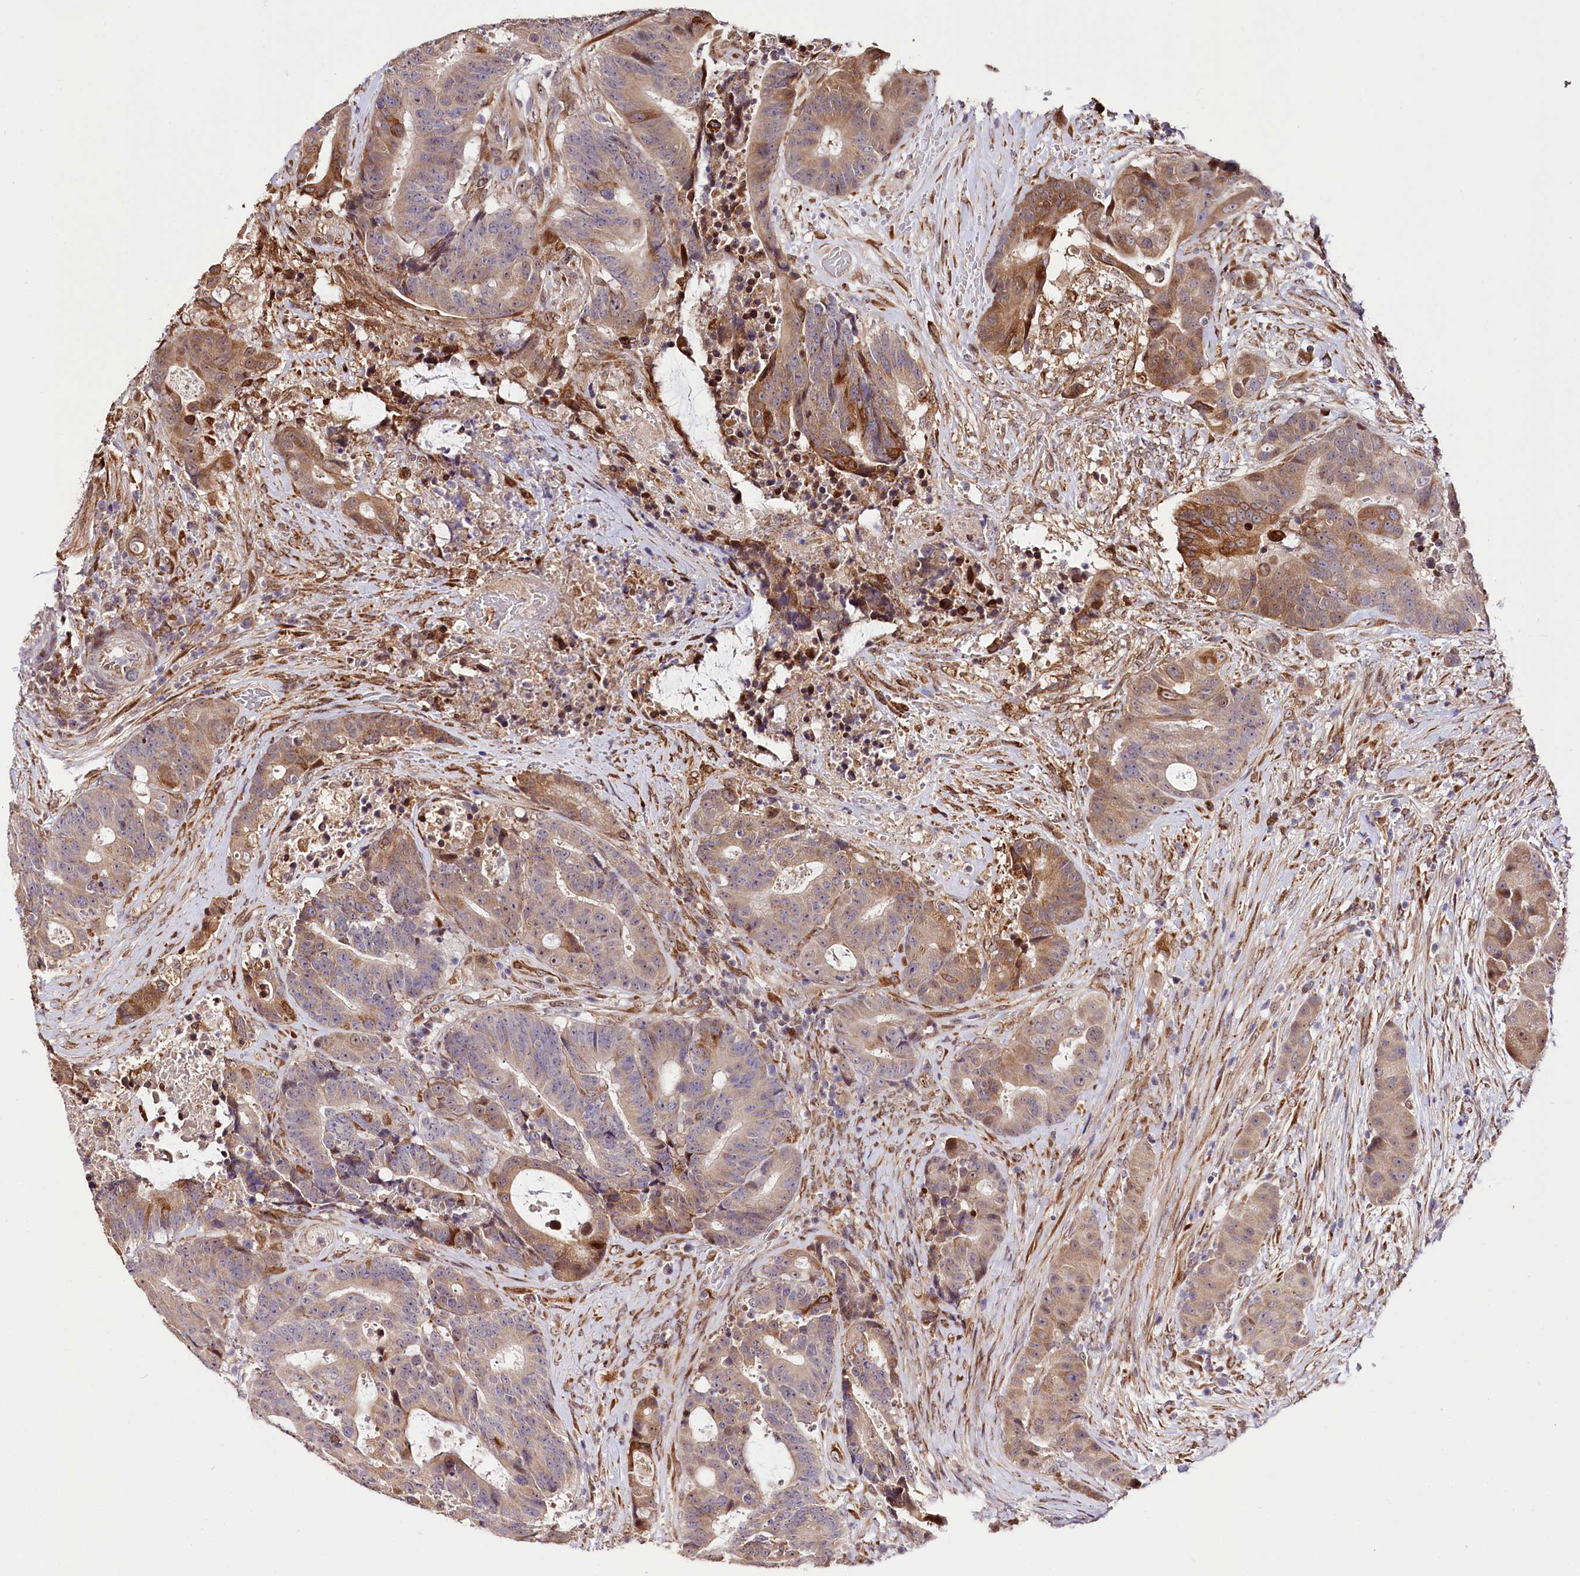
{"staining": {"intensity": "moderate", "quantity": "25%-75%", "location": "cytoplasmic/membranous,nuclear"}, "tissue": "colorectal cancer", "cell_type": "Tumor cells", "image_type": "cancer", "snomed": [{"axis": "morphology", "description": "Adenocarcinoma, NOS"}, {"axis": "topography", "description": "Rectum"}], "caption": "This is a micrograph of IHC staining of colorectal adenocarcinoma, which shows moderate expression in the cytoplasmic/membranous and nuclear of tumor cells.", "gene": "CUTC", "patient": {"sex": "male", "age": 69}}